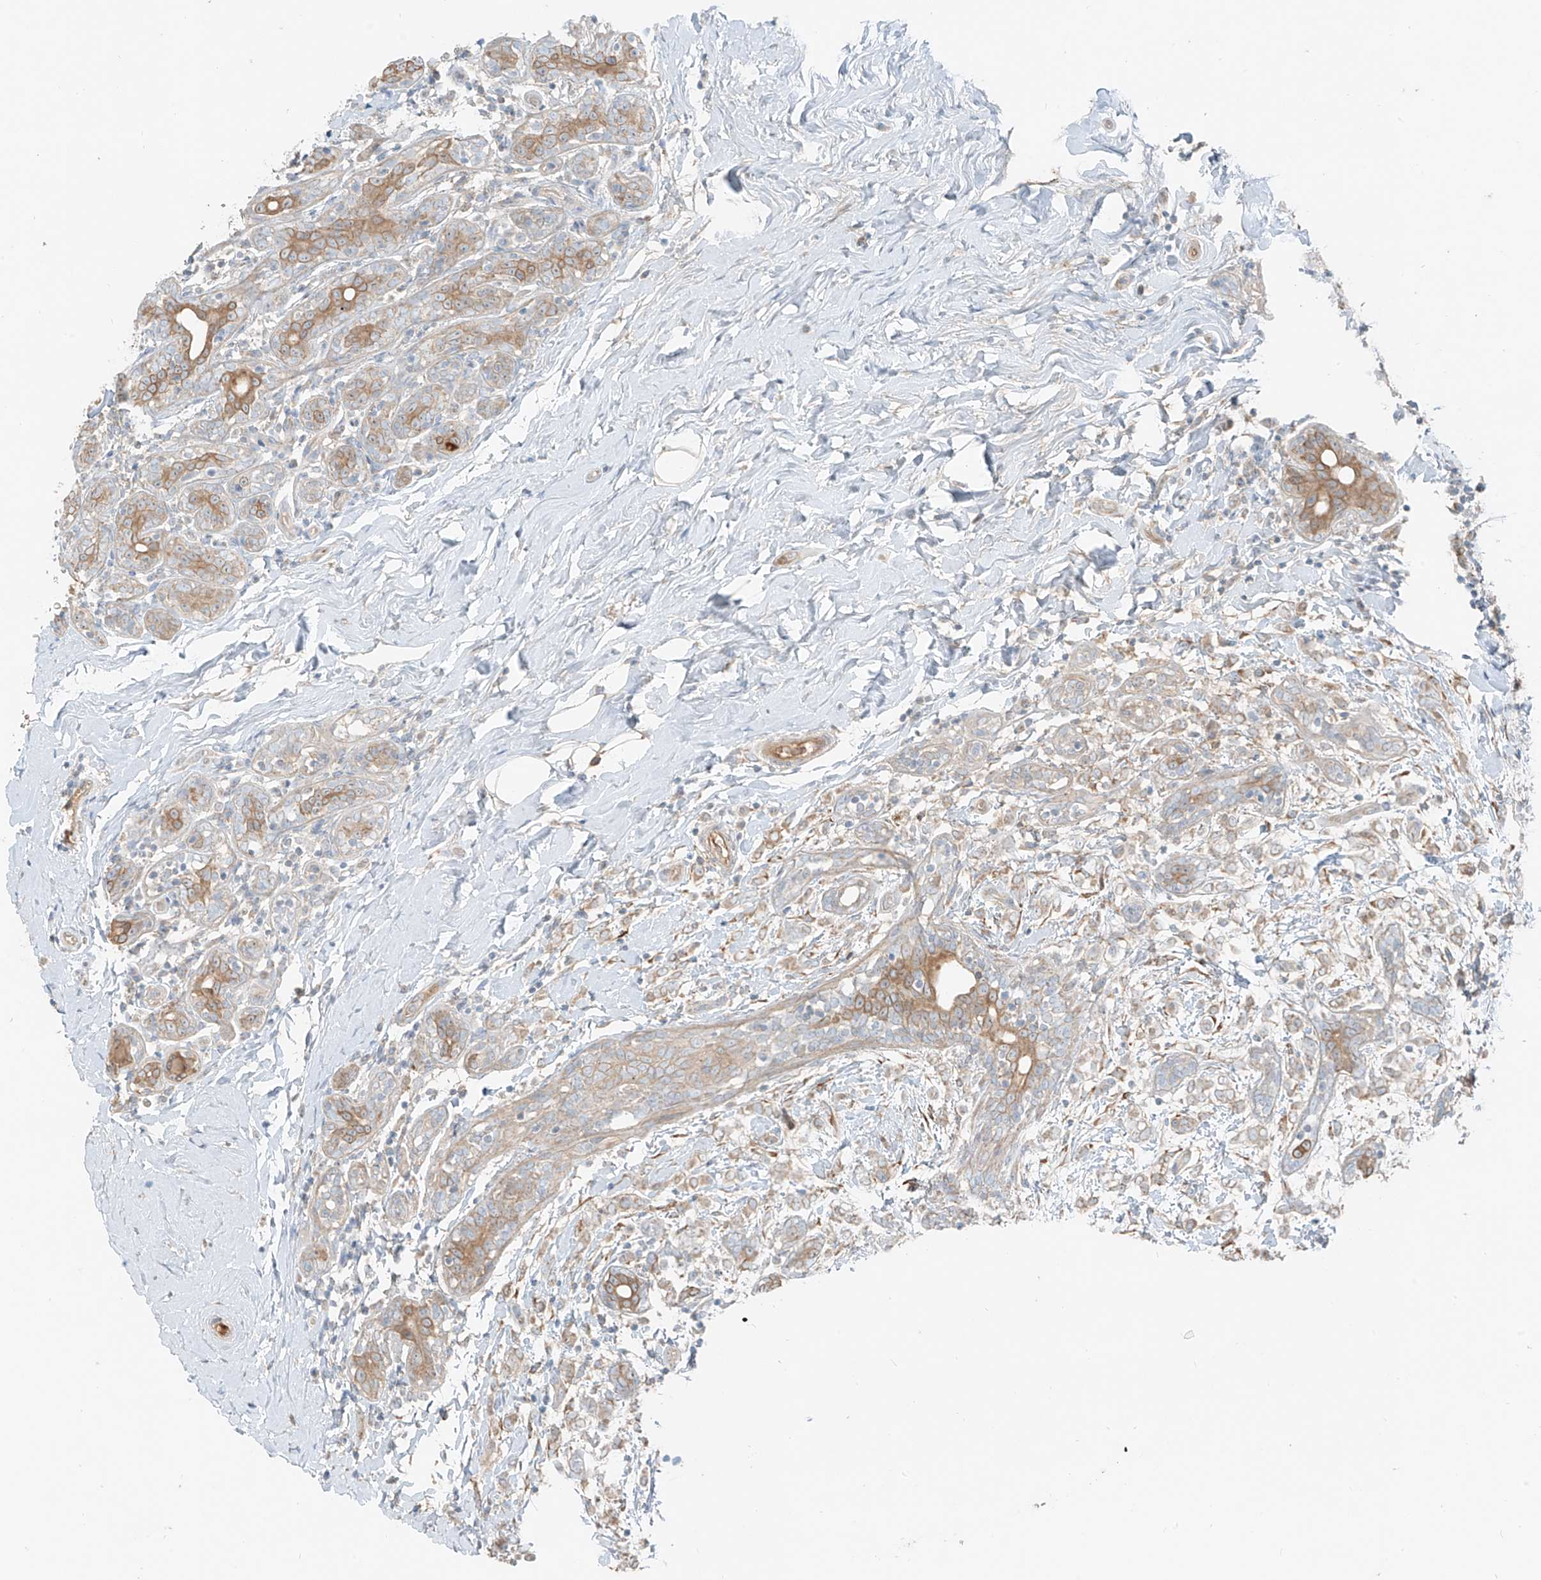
{"staining": {"intensity": "weak", "quantity": "25%-75%", "location": "cytoplasmic/membranous"}, "tissue": "breast cancer", "cell_type": "Tumor cells", "image_type": "cancer", "snomed": [{"axis": "morphology", "description": "Normal tissue, NOS"}, {"axis": "morphology", "description": "Lobular carcinoma"}, {"axis": "topography", "description": "Breast"}], "caption": "Human breast cancer stained with a protein marker shows weak staining in tumor cells.", "gene": "FSTL1", "patient": {"sex": "female", "age": 47}}